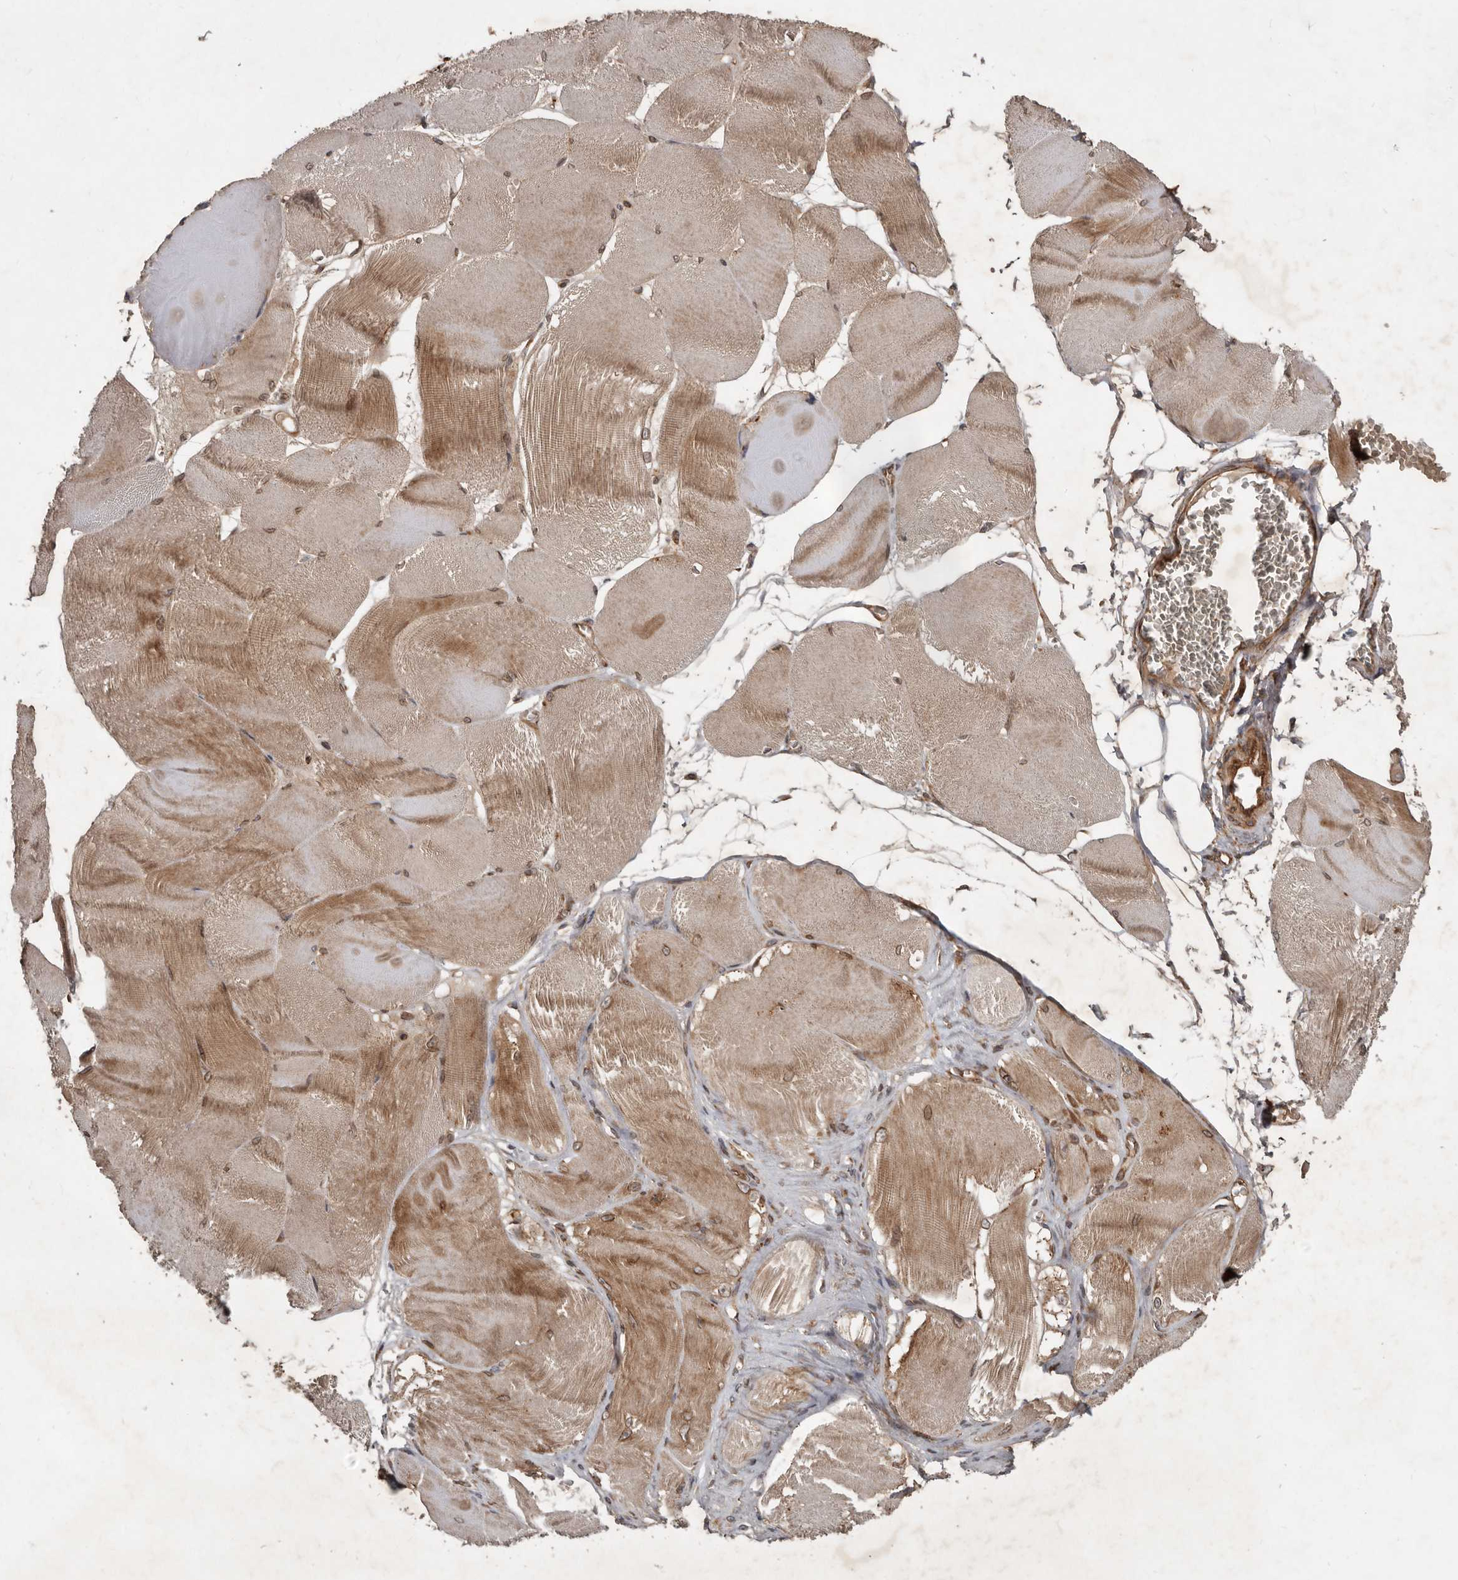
{"staining": {"intensity": "moderate", "quantity": "25%-75%", "location": "cytoplasmic/membranous,nuclear"}, "tissue": "skeletal muscle", "cell_type": "Myocytes", "image_type": "normal", "snomed": [{"axis": "morphology", "description": "Normal tissue, NOS"}, {"axis": "morphology", "description": "Basal cell carcinoma"}, {"axis": "topography", "description": "Skeletal muscle"}], "caption": "Unremarkable skeletal muscle reveals moderate cytoplasmic/membranous,nuclear staining in about 25%-75% of myocytes.", "gene": "STK36", "patient": {"sex": "female", "age": 64}}